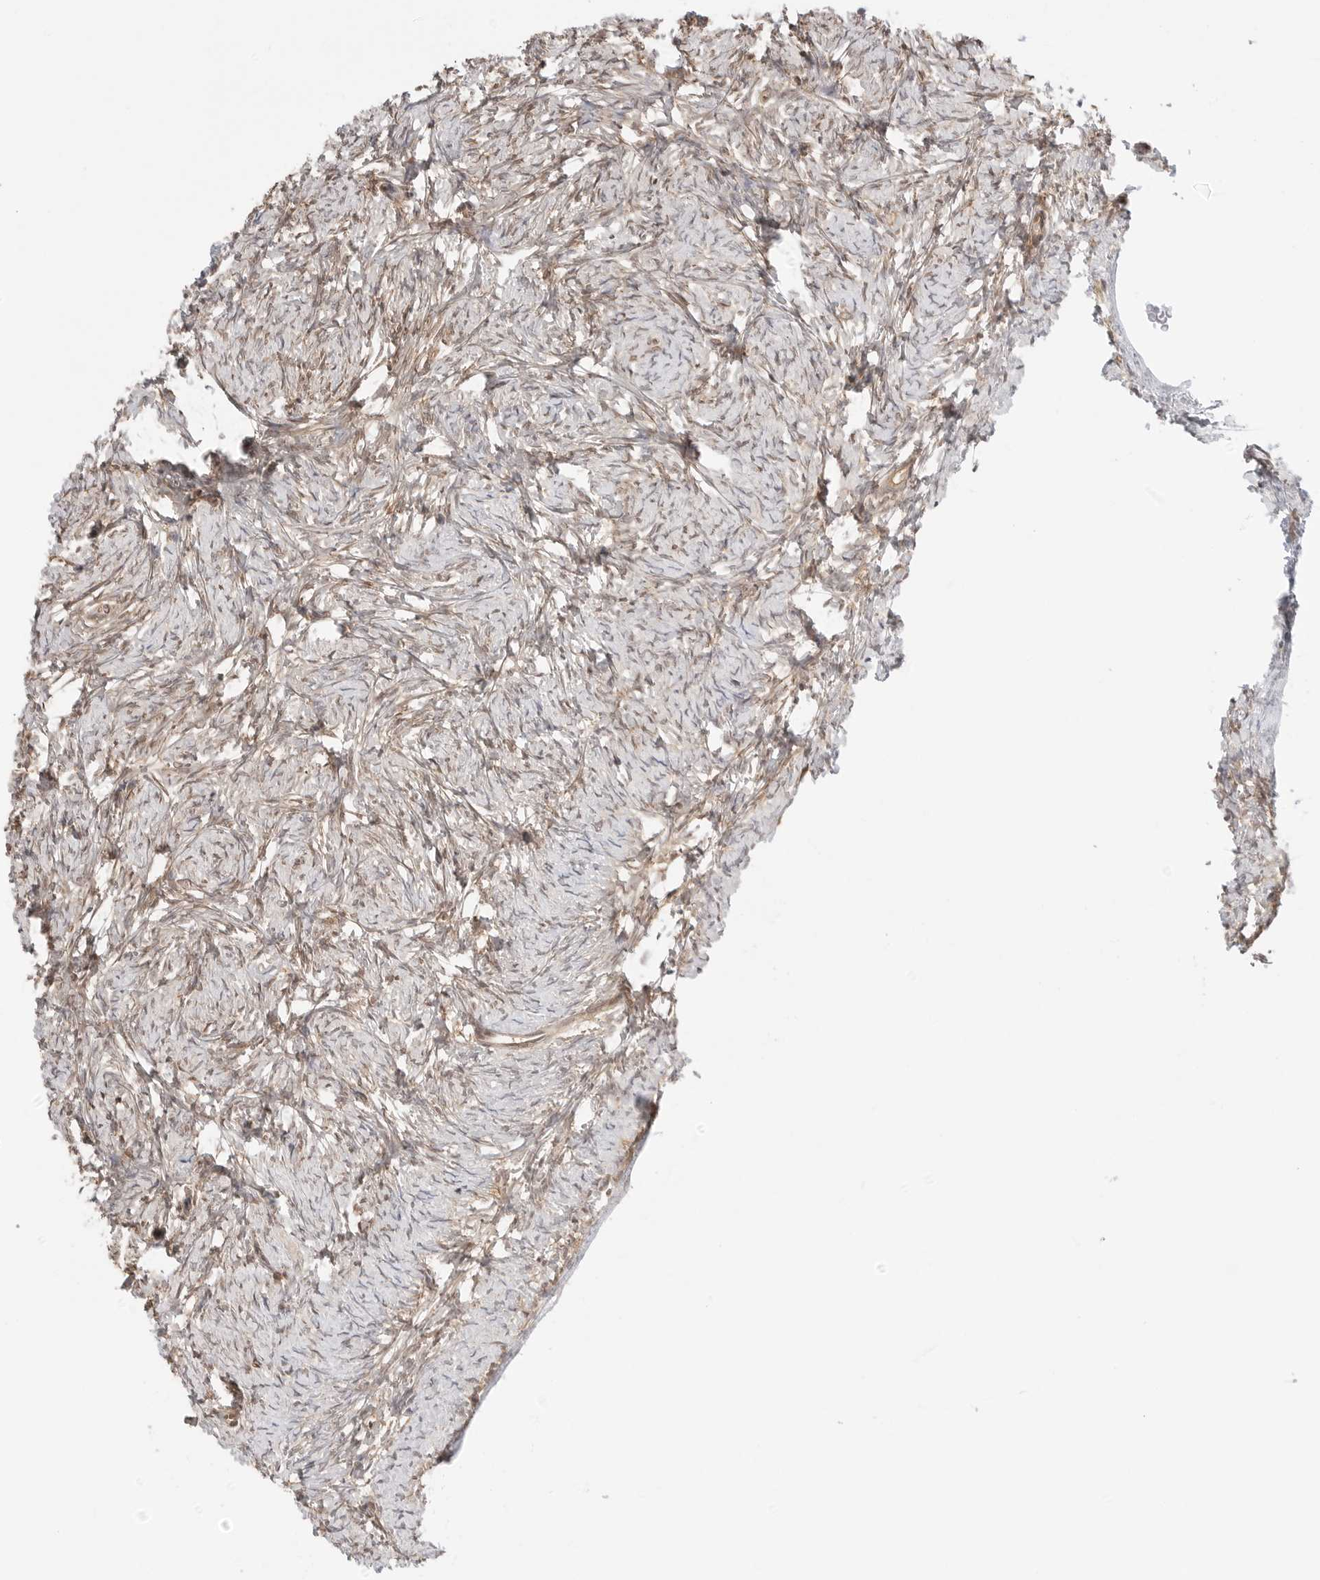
{"staining": {"intensity": "moderate", "quantity": "25%-75%", "location": "cytoplasmic/membranous,nuclear"}, "tissue": "ovary", "cell_type": "Ovarian stroma cells", "image_type": "normal", "snomed": [{"axis": "morphology", "description": "Normal tissue, NOS"}, {"axis": "topography", "description": "Ovary"}], "caption": "Protein analysis of benign ovary demonstrates moderate cytoplasmic/membranous,nuclear positivity in about 25%-75% of ovarian stroma cells. The staining was performed using DAB to visualize the protein expression in brown, while the nuclei were stained in blue with hematoxylin (Magnification: 20x).", "gene": "NUDC", "patient": {"sex": "female", "age": 34}}